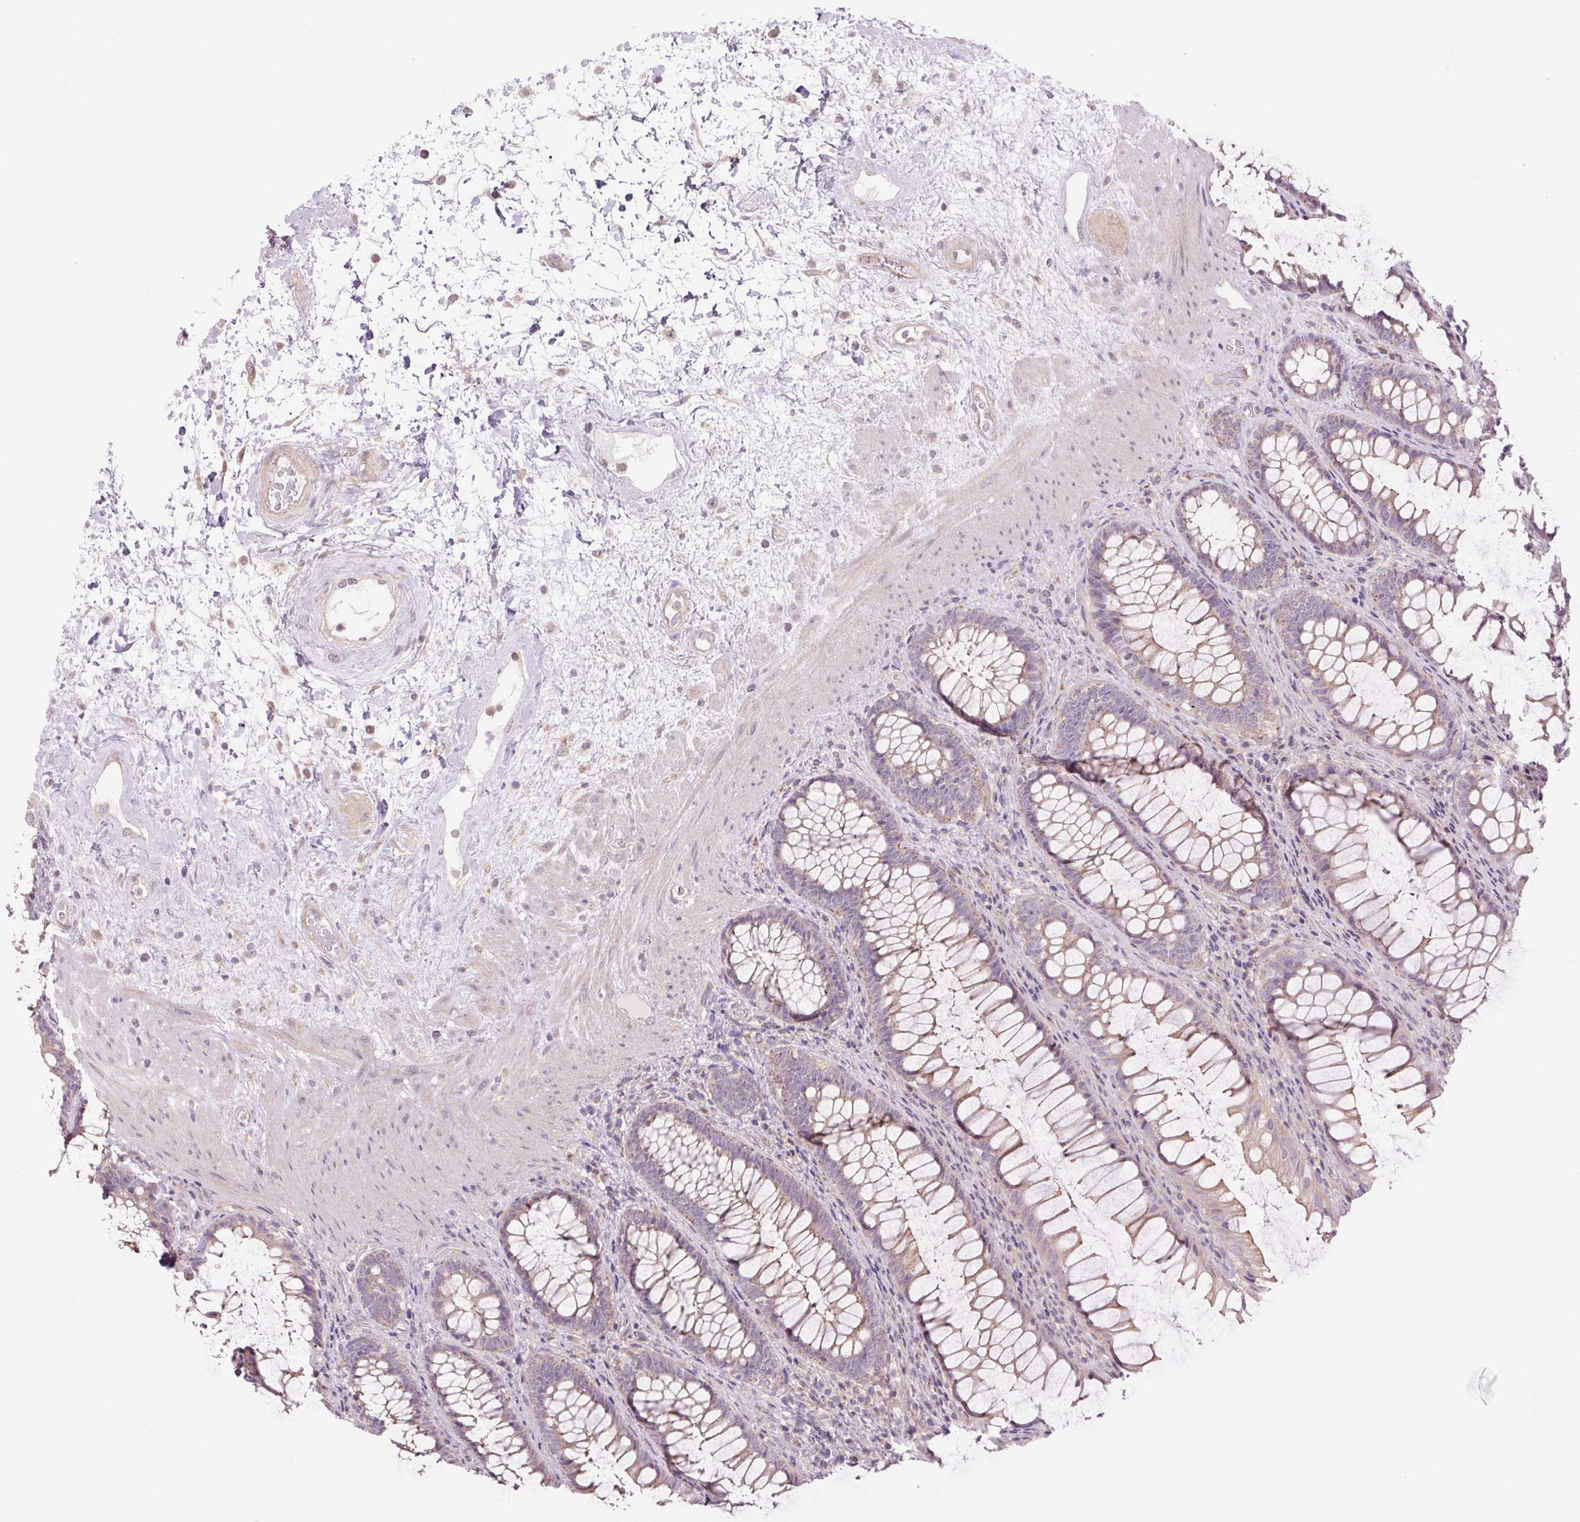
{"staining": {"intensity": "weak", "quantity": "25%-75%", "location": "cytoplasmic/membranous"}, "tissue": "rectum", "cell_type": "Glandular cells", "image_type": "normal", "snomed": [{"axis": "morphology", "description": "Normal tissue, NOS"}, {"axis": "topography", "description": "Rectum"}], "caption": "The micrograph reveals staining of normal rectum, revealing weak cytoplasmic/membranous protein expression (brown color) within glandular cells.", "gene": "CTNNA3", "patient": {"sex": "male", "age": 72}}